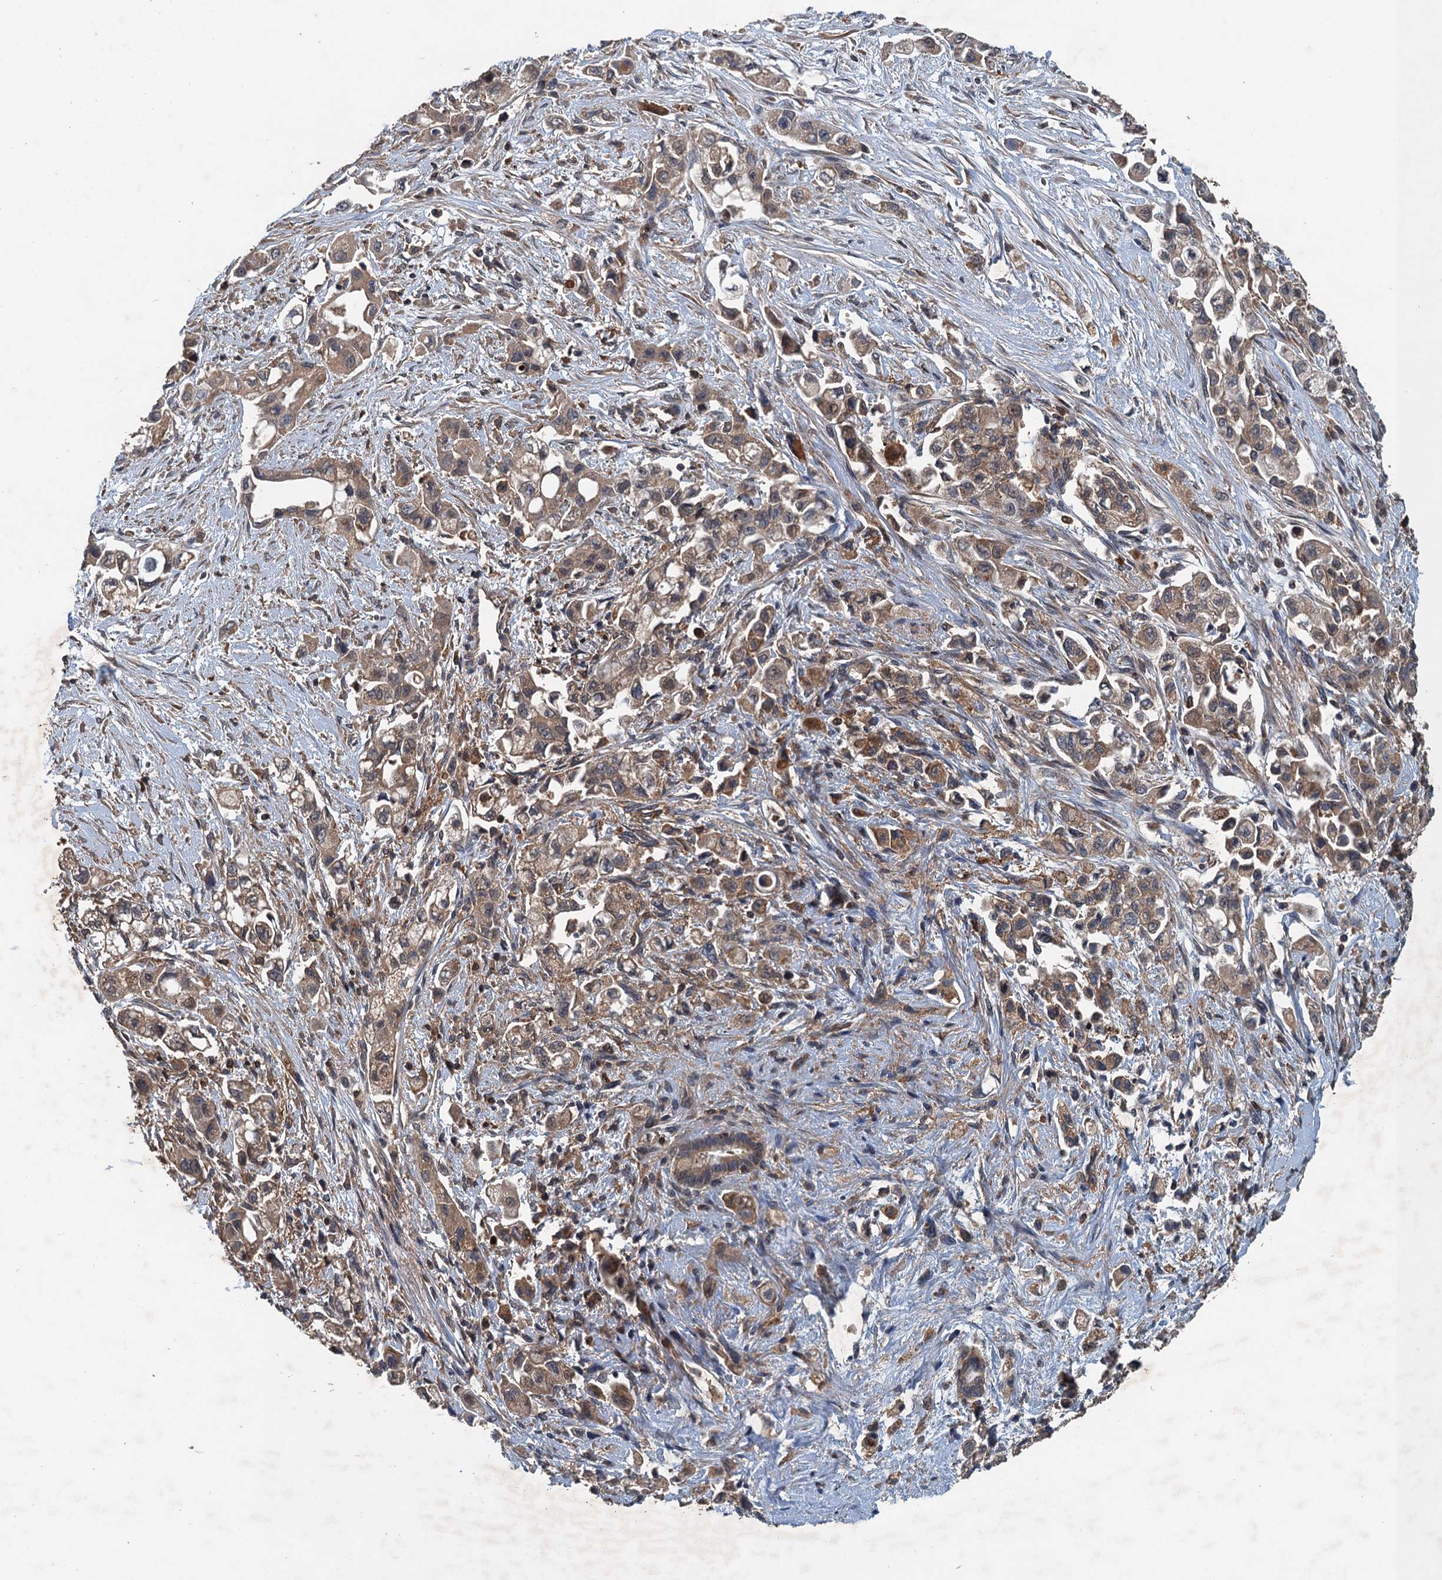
{"staining": {"intensity": "moderate", "quantity": ">75%", "location": "cytoplasmic/membranous"}, "tissue": "pancreatic cancer", "cell_type": "Tumor cells", "image_type": "cancer", "snomed": [{"axis": "morphology", "description": "Adenocarcinoma, NOS"}, {"axis": "topography", "description": "Pancreas"}], "caption": "Adenocarcinoma (pancreatic) stained for a protein (brown) reveals moderate cytoplasmic/membranous positive expression in approximately >75% of tumor cells.", "gene": "BORCS5", "patient": {"sex": "female", "age": 66}}